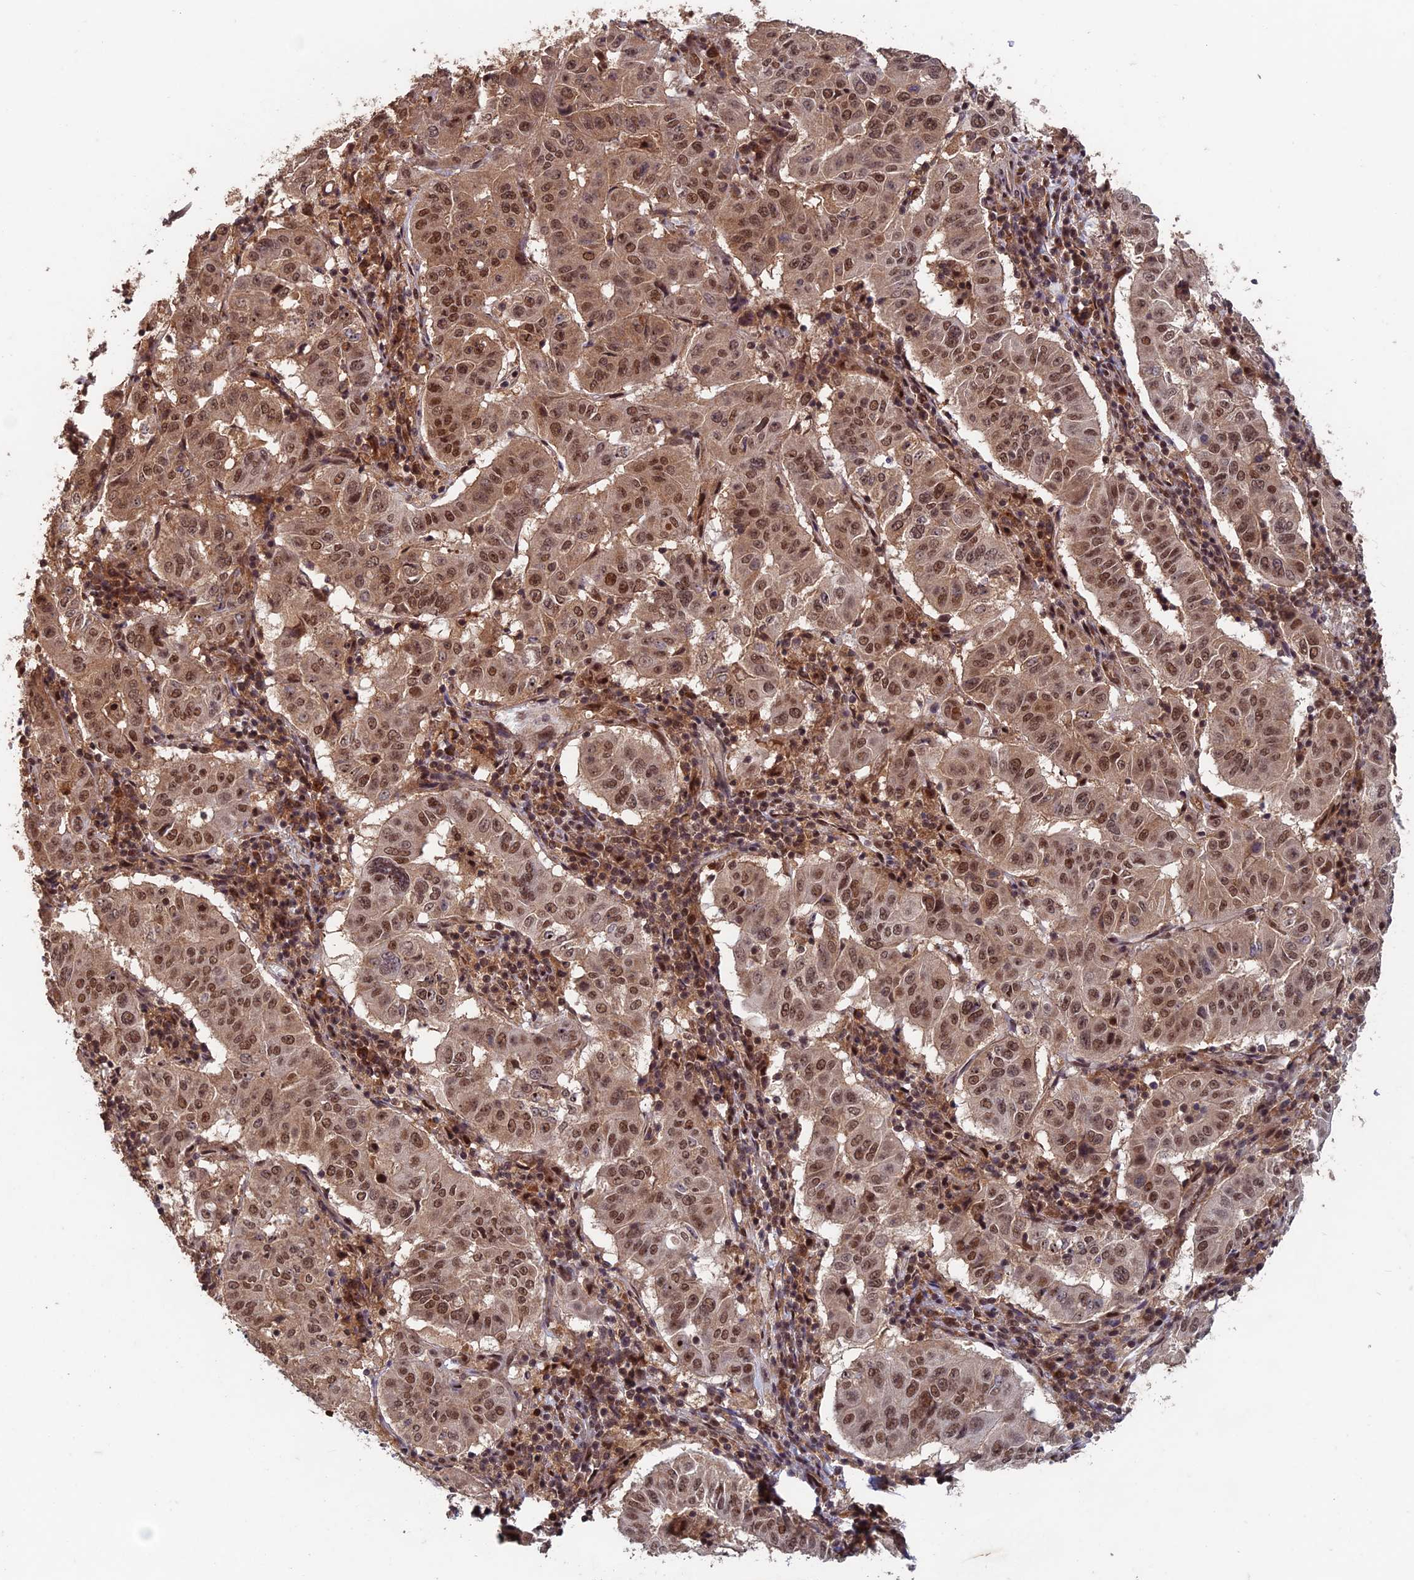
{"staining": {"intensity": "moderate", "quantity": ">75%", "location": "nuclear"}, "tissue": "pancreatic cancer", "cell_type": "Tumor cells", "image_type": "cancer", "snomed": [{"axis": "morphology", "description": "Adenocarcinoma, NOS"}, {"axis": "topography", "description": "Pancreas"}], "caption": "Immunohistochemical staining of adenocarcinoma (pancreatic) demonstrates medium levels of moderate nuclear staining in approximately >75% of tumor cells.", "gene": "FAM53C", "patient": {"sex": "male", "age": 63}}